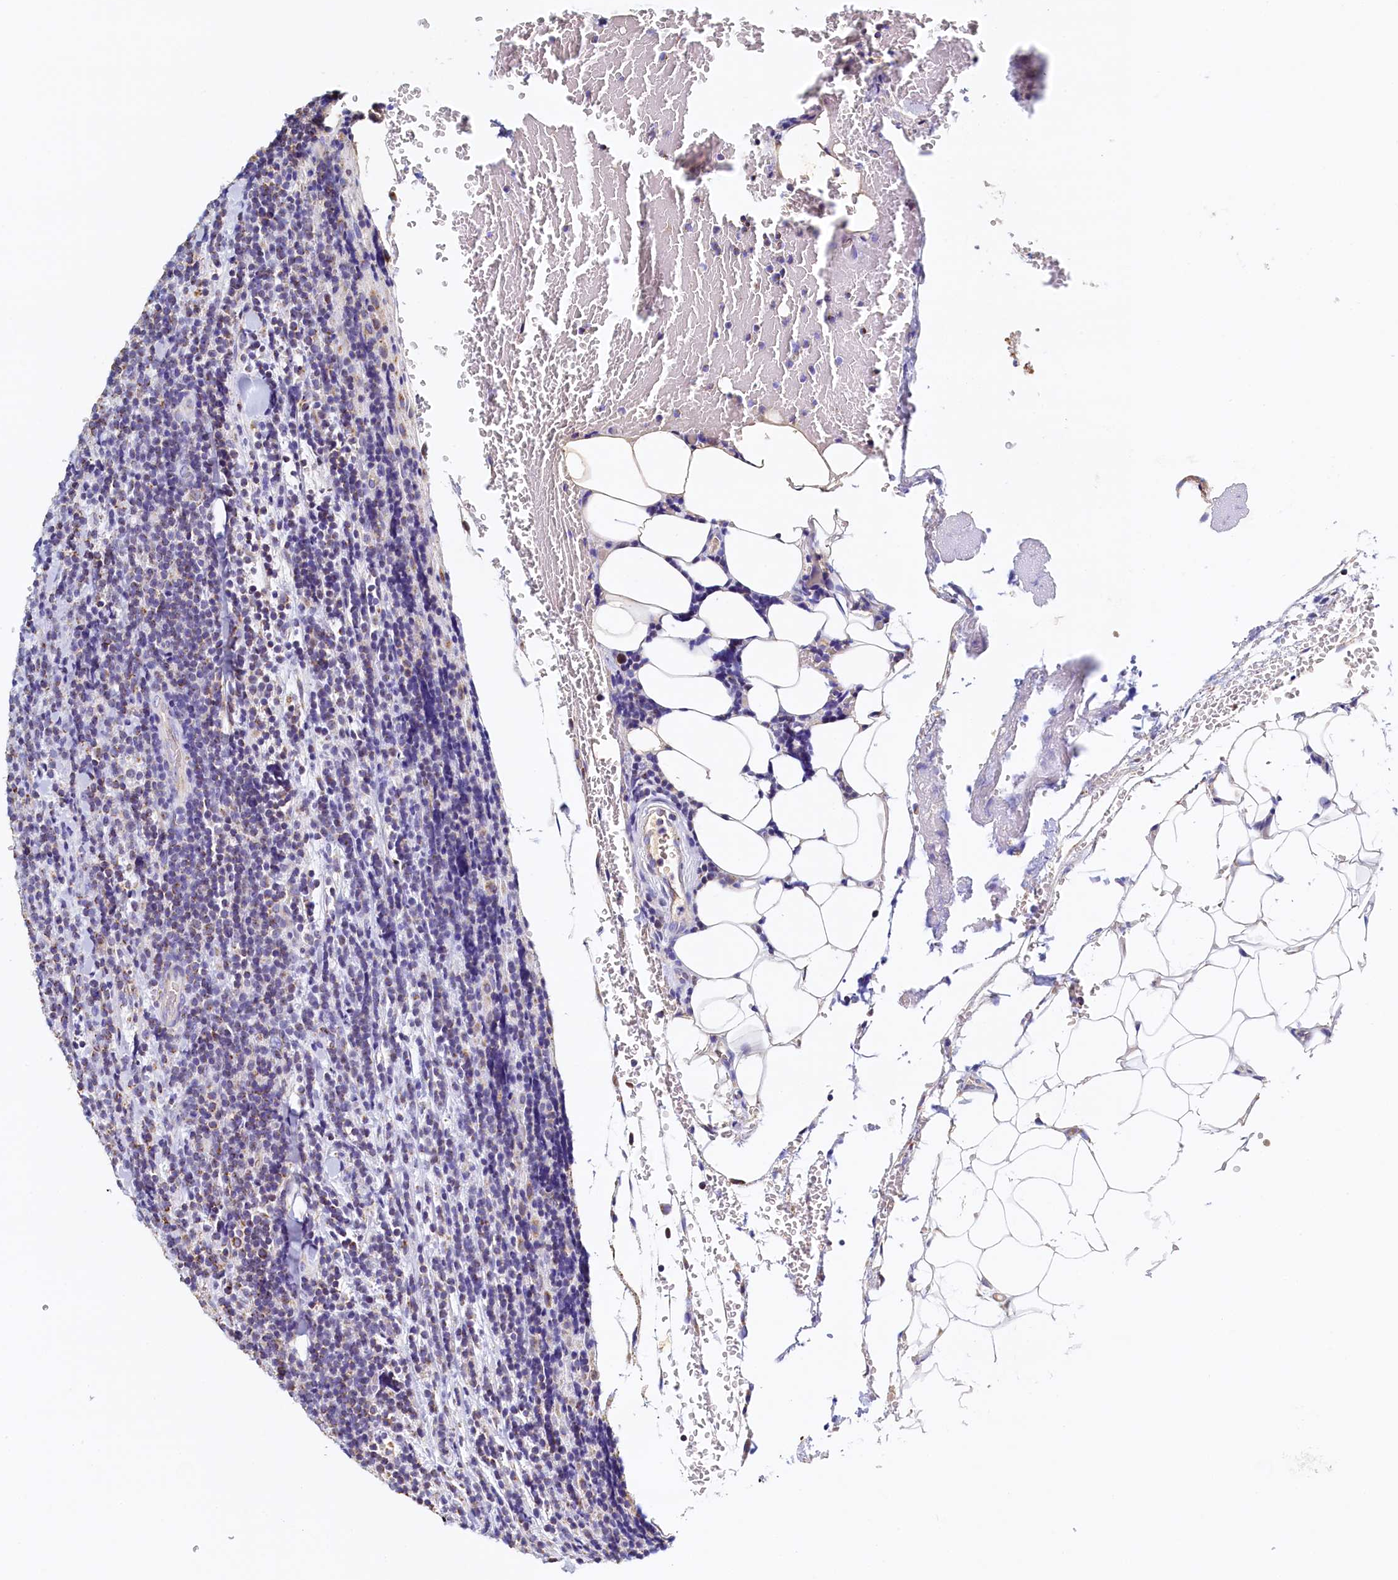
{"staining": {"intensity": "moderate", "quantity": "25%-75%", "location": "cytoplasmic/membranous"}, "tissue": "lymphoma", "cell_type": "Tumor cells", "image_type": "cancer", "snomed": [{"axis": "morphology", "description": "Malignant lymphoma, non-Hodgkin's type, Low grade"}, {"axis": "topography", "description": "Lymph node"}], "caption": "This micrograph shows lymphoma stained with immunohistochemistry to label a protein in brown. The cytoplasmic/membranous of tumor cells show moderate positivity for the protein. Nuclei are counter-stained blue.", "gene": "POC1A", "patient": {"sex": "male", "age": 66}}